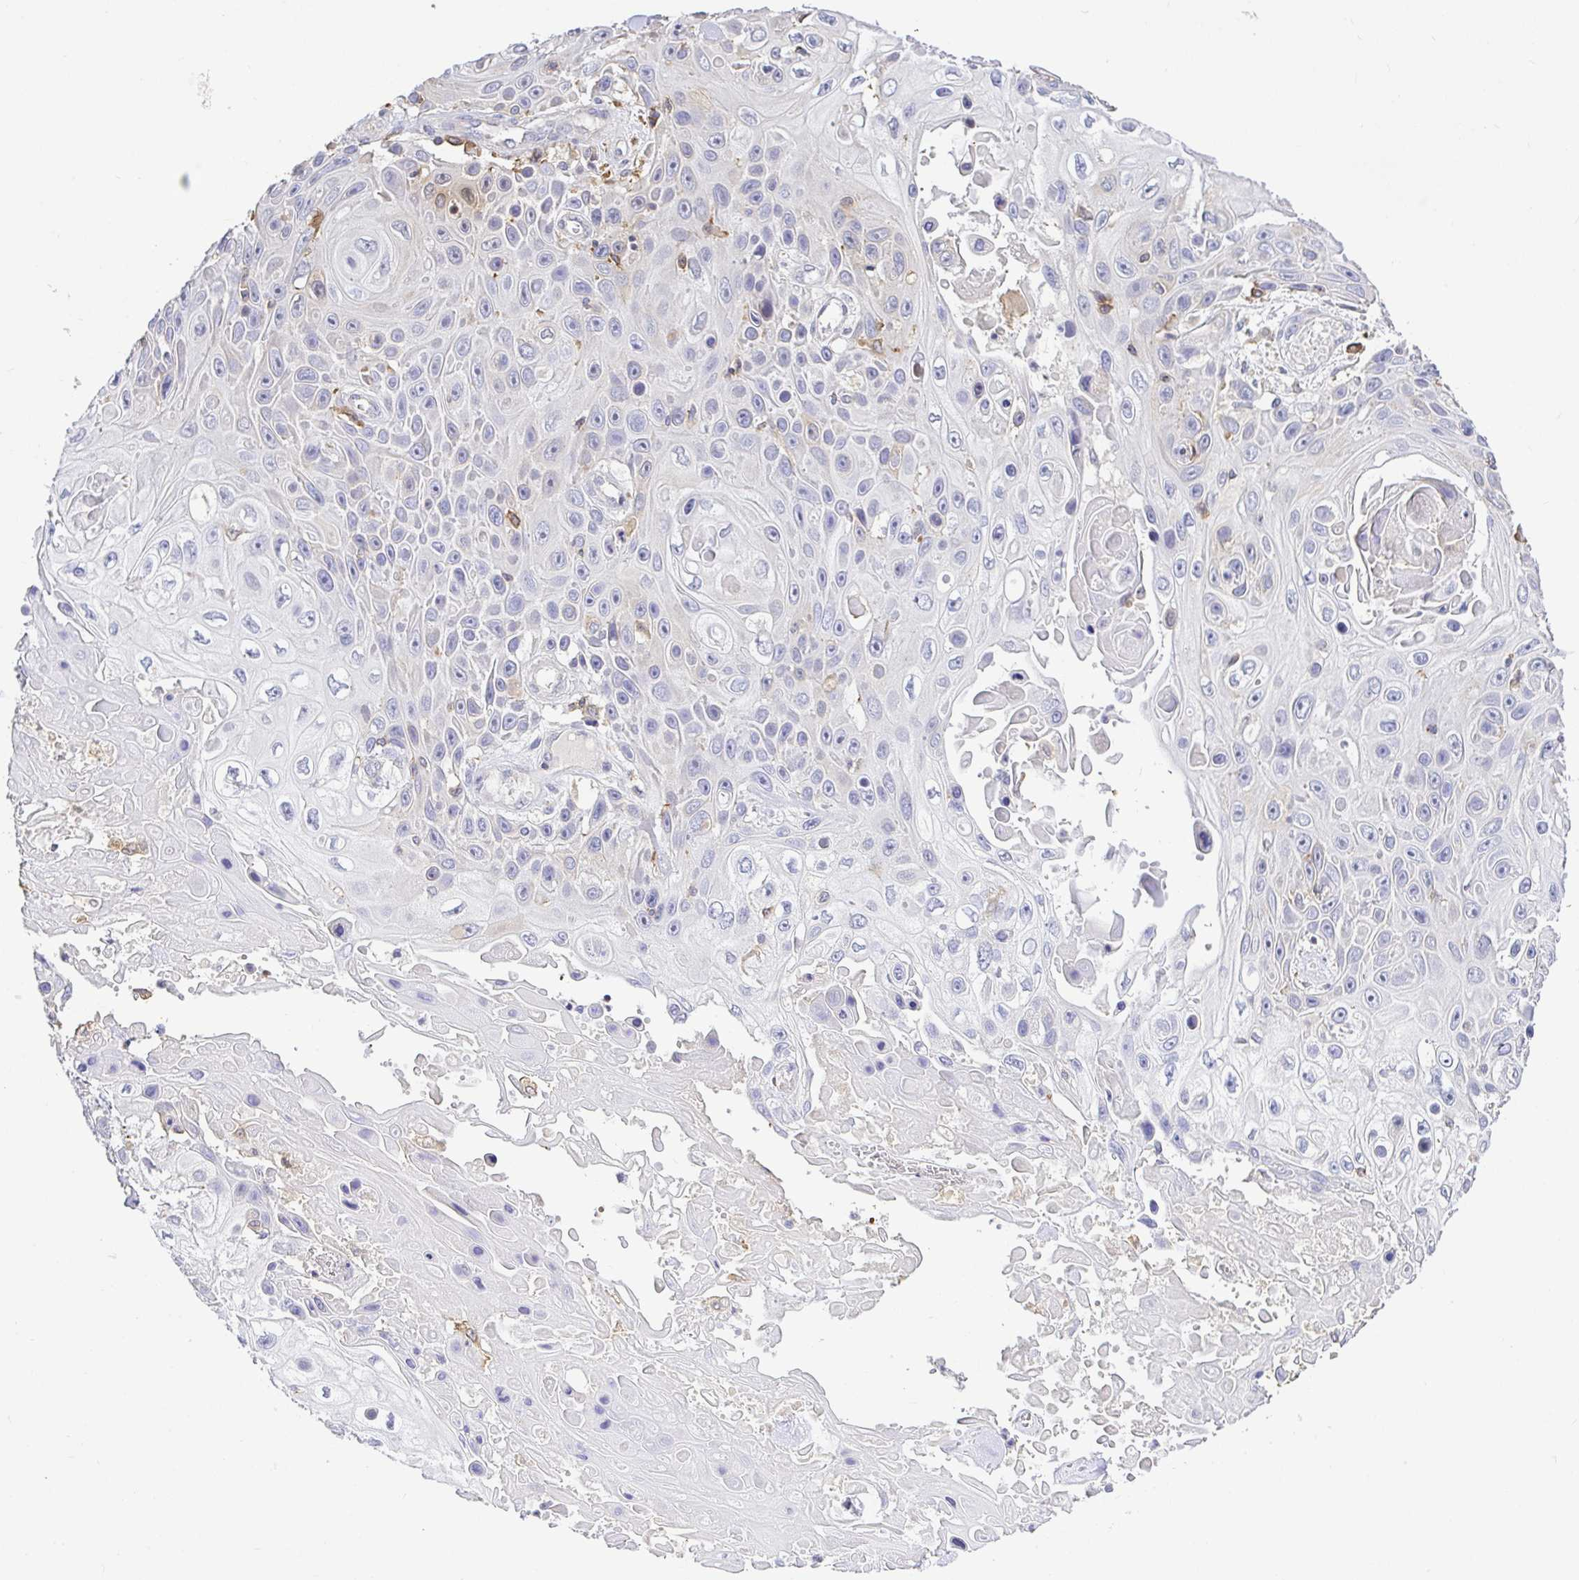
{"staining": {"intensity": "negative", "quantity": "none", "location": "none"}, "tissue": "skin cancer", "cell_type": "Tumor cells", "image_type": "cancer", "snomed": [{"axis": "morphology", "description": "Squamous cell carcinoma, NOS"}, {"axis": "topography", "description": "Skin"}], "caption": "Tumor cells are negative for protein expression in human squamous cell carcinoma (skin).", "gene": "SKAP1", "patient": {"sex": "male", "age": 82}}